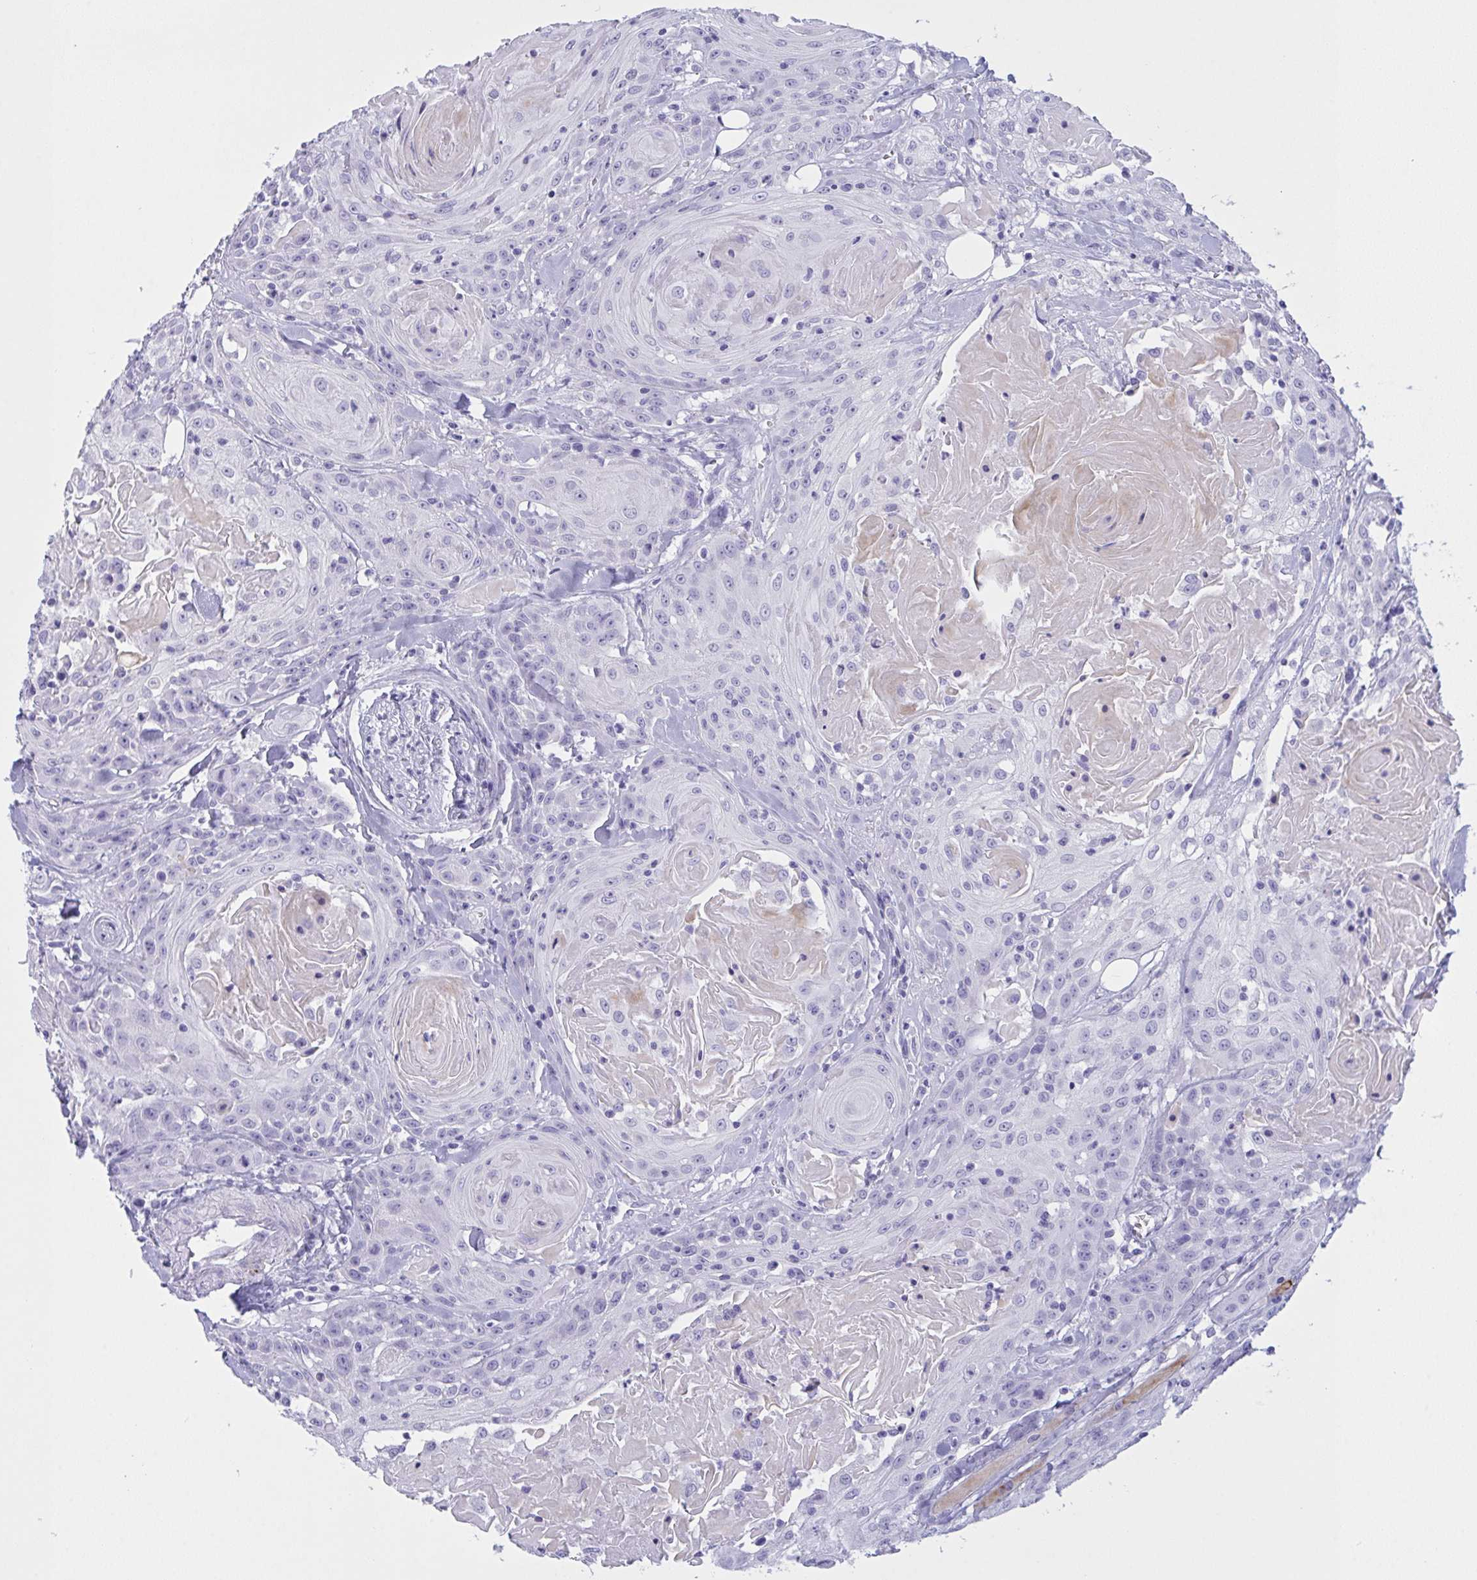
{"staining": {"intensity": "negative", "quantity": "none", "location": "none"}, "tissue": "head and neck cancer", "cell_type": "Tumor cells", "image_type": "cancer", "snomed": [{"axis": "morphology", "description": "Squamous cell carcinoma, NOS"}, {"axis": "topography", "description": "Head-Neck"}], "caption": "Immunohistochemical staining of head and neck cancer (squamous cell carcinoma) demonstrates no significant positivity in tumor cells.", "gene": "OXLD1", "patient": {"sex": "female", "age": 84}}